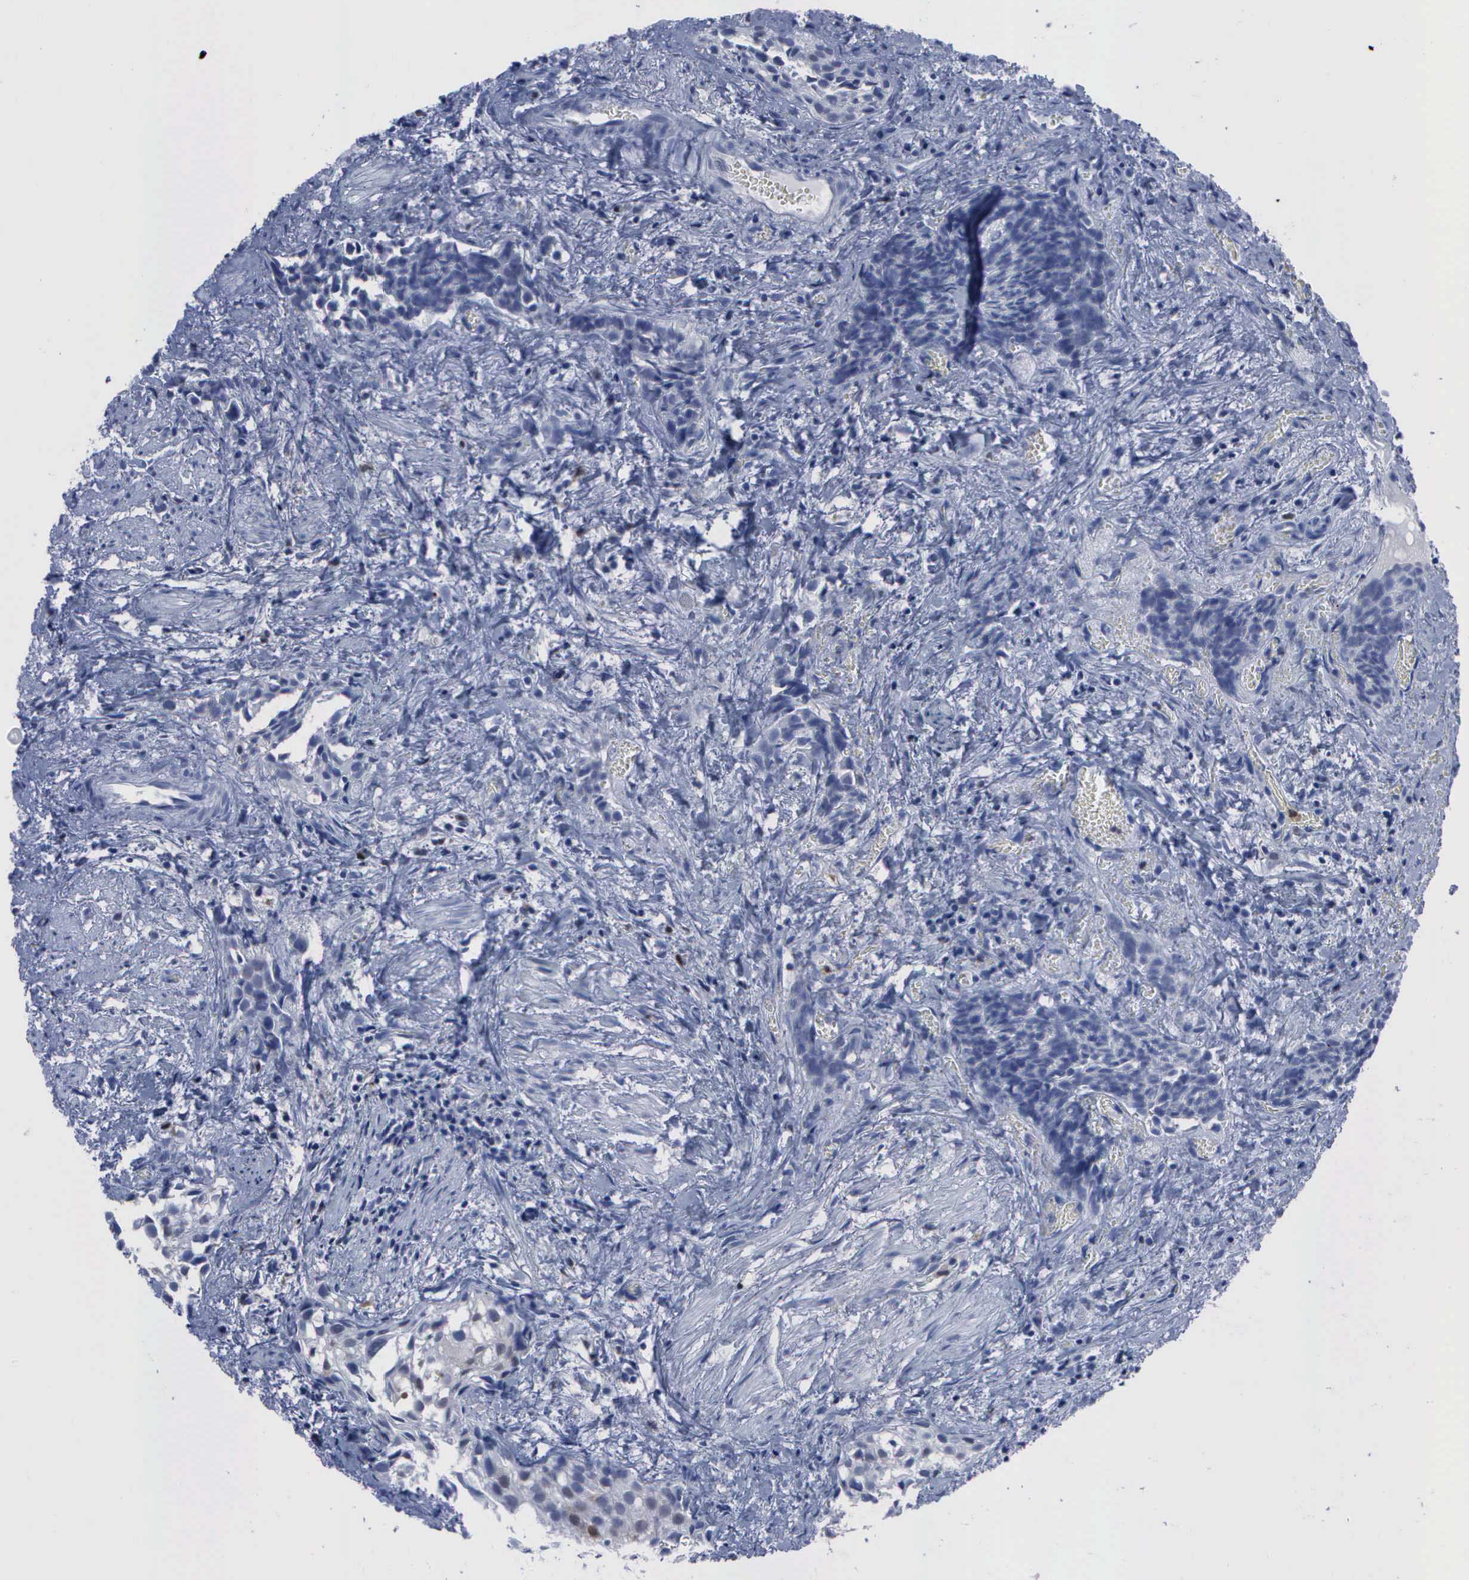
{"staining": {"intensity": "negative", "quantity": "none", "location": "none"}, "tissue": "urothelial cancer", "cell_type": "Tumor cells", "image_type": "cancer", "snomed": [{"axis": "morphology", "description": "Urothelial carcinoma, High grade"}, {"axis": "topography", "description": "Urinary bladder"}], "caption": "Tumor cells show no significant positivity in urothelial cancer.", "gene": "CSTA", "patient": {"sex": "female", "age": 78}}